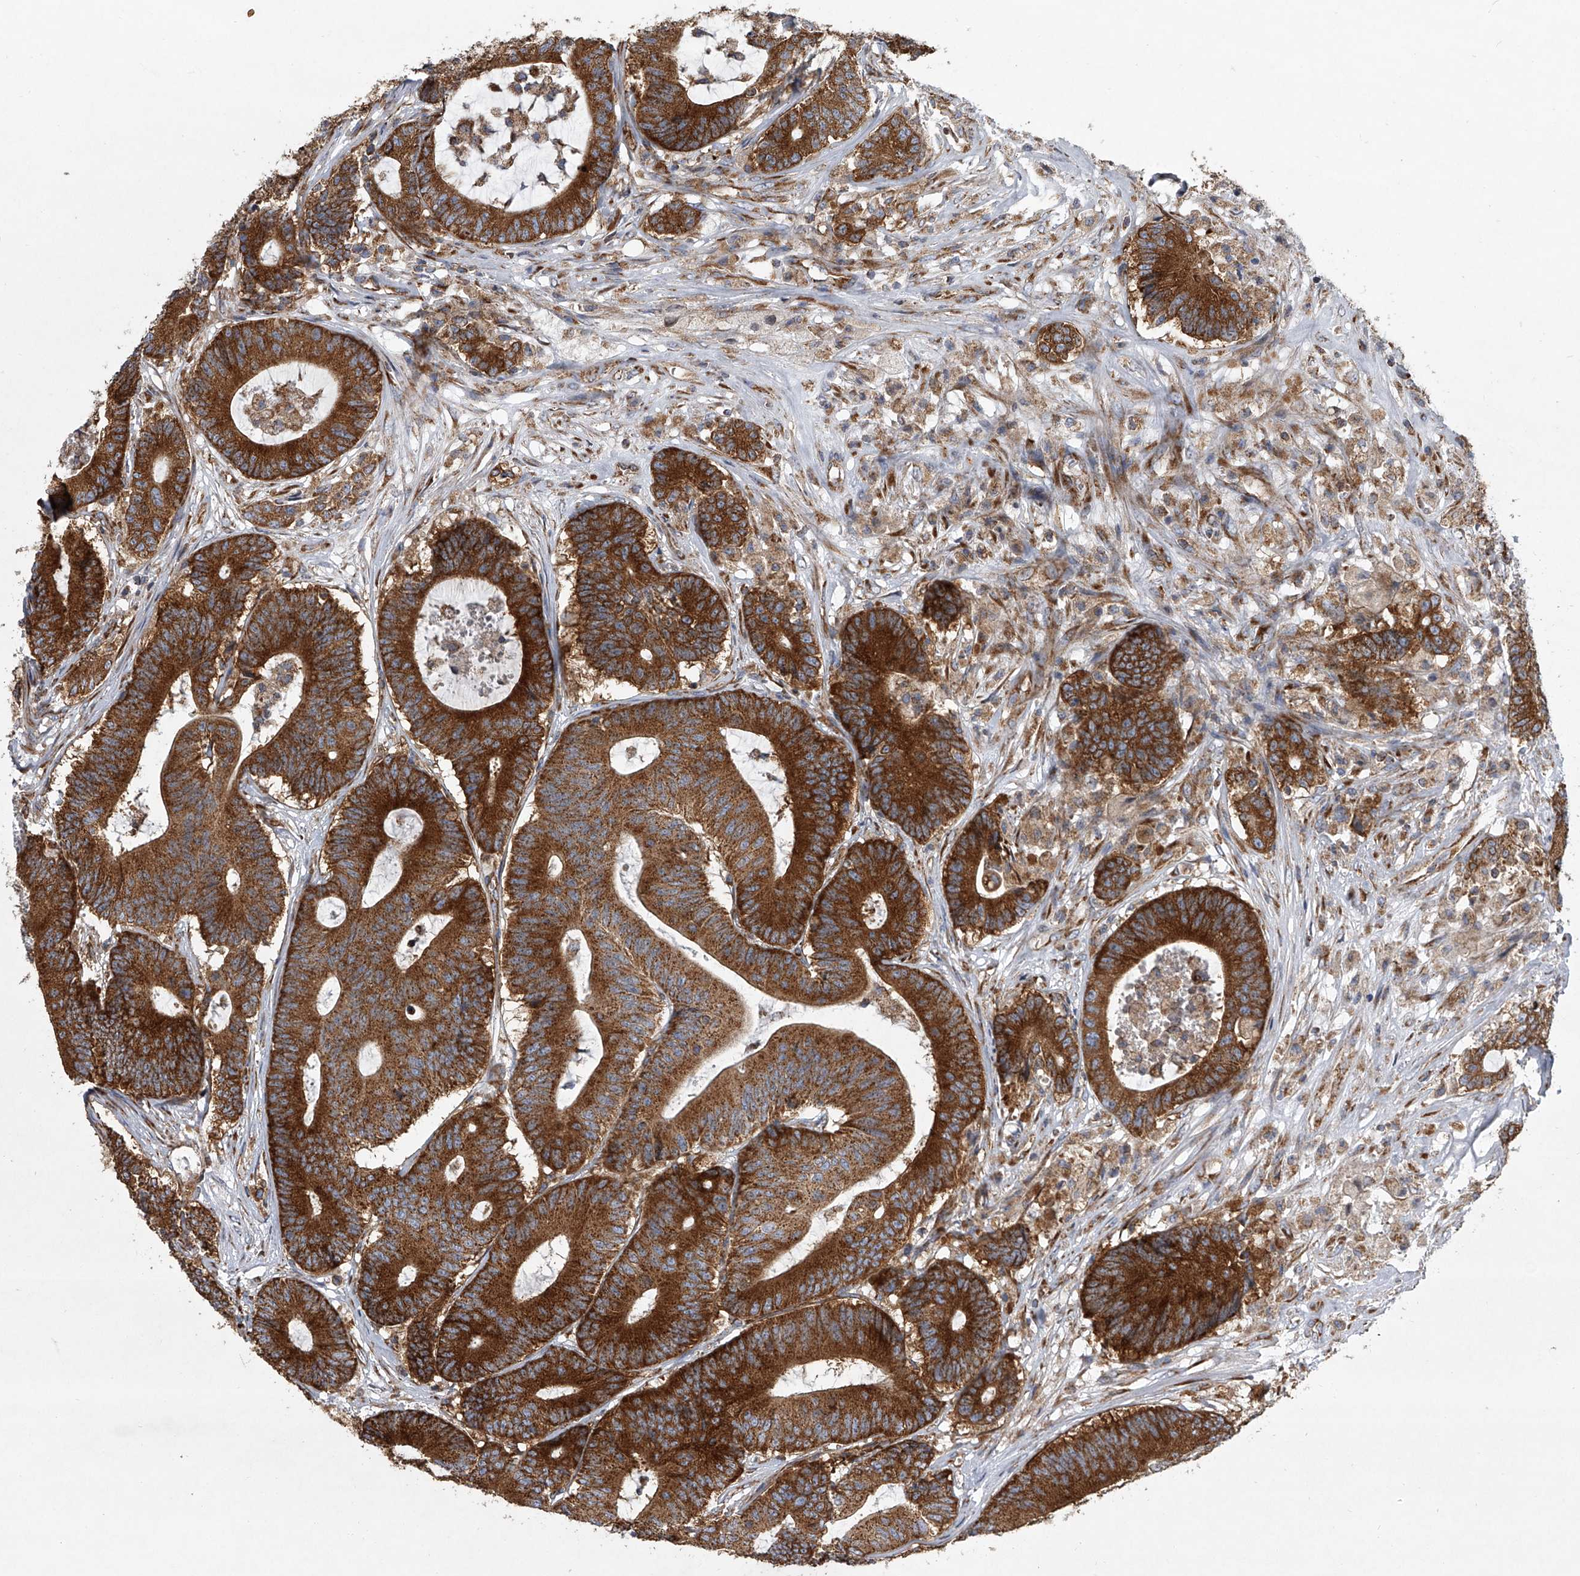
{"staining": {"intensity": "strong", "quantity": ">75%", "location": "cytoplasmic/membranous"}, "tissue": "colorectal cancer", "cell_type": "Tumor cells", "image_type": "cancer", "snomed": [{"axis": "morphology", "description": "Adenocarcinoma, NOS"}, {"axis": "topography", "description": "Colon"}], "caption": "Human colorectal cancer (adenocarcinoma) stained with a brown dye shows strong cytoplasmic/membranous positive expression in approximately >75% of tumor cells.", "gene": "ZC3H15", "patient": {"sex": "female", "age": 84}}